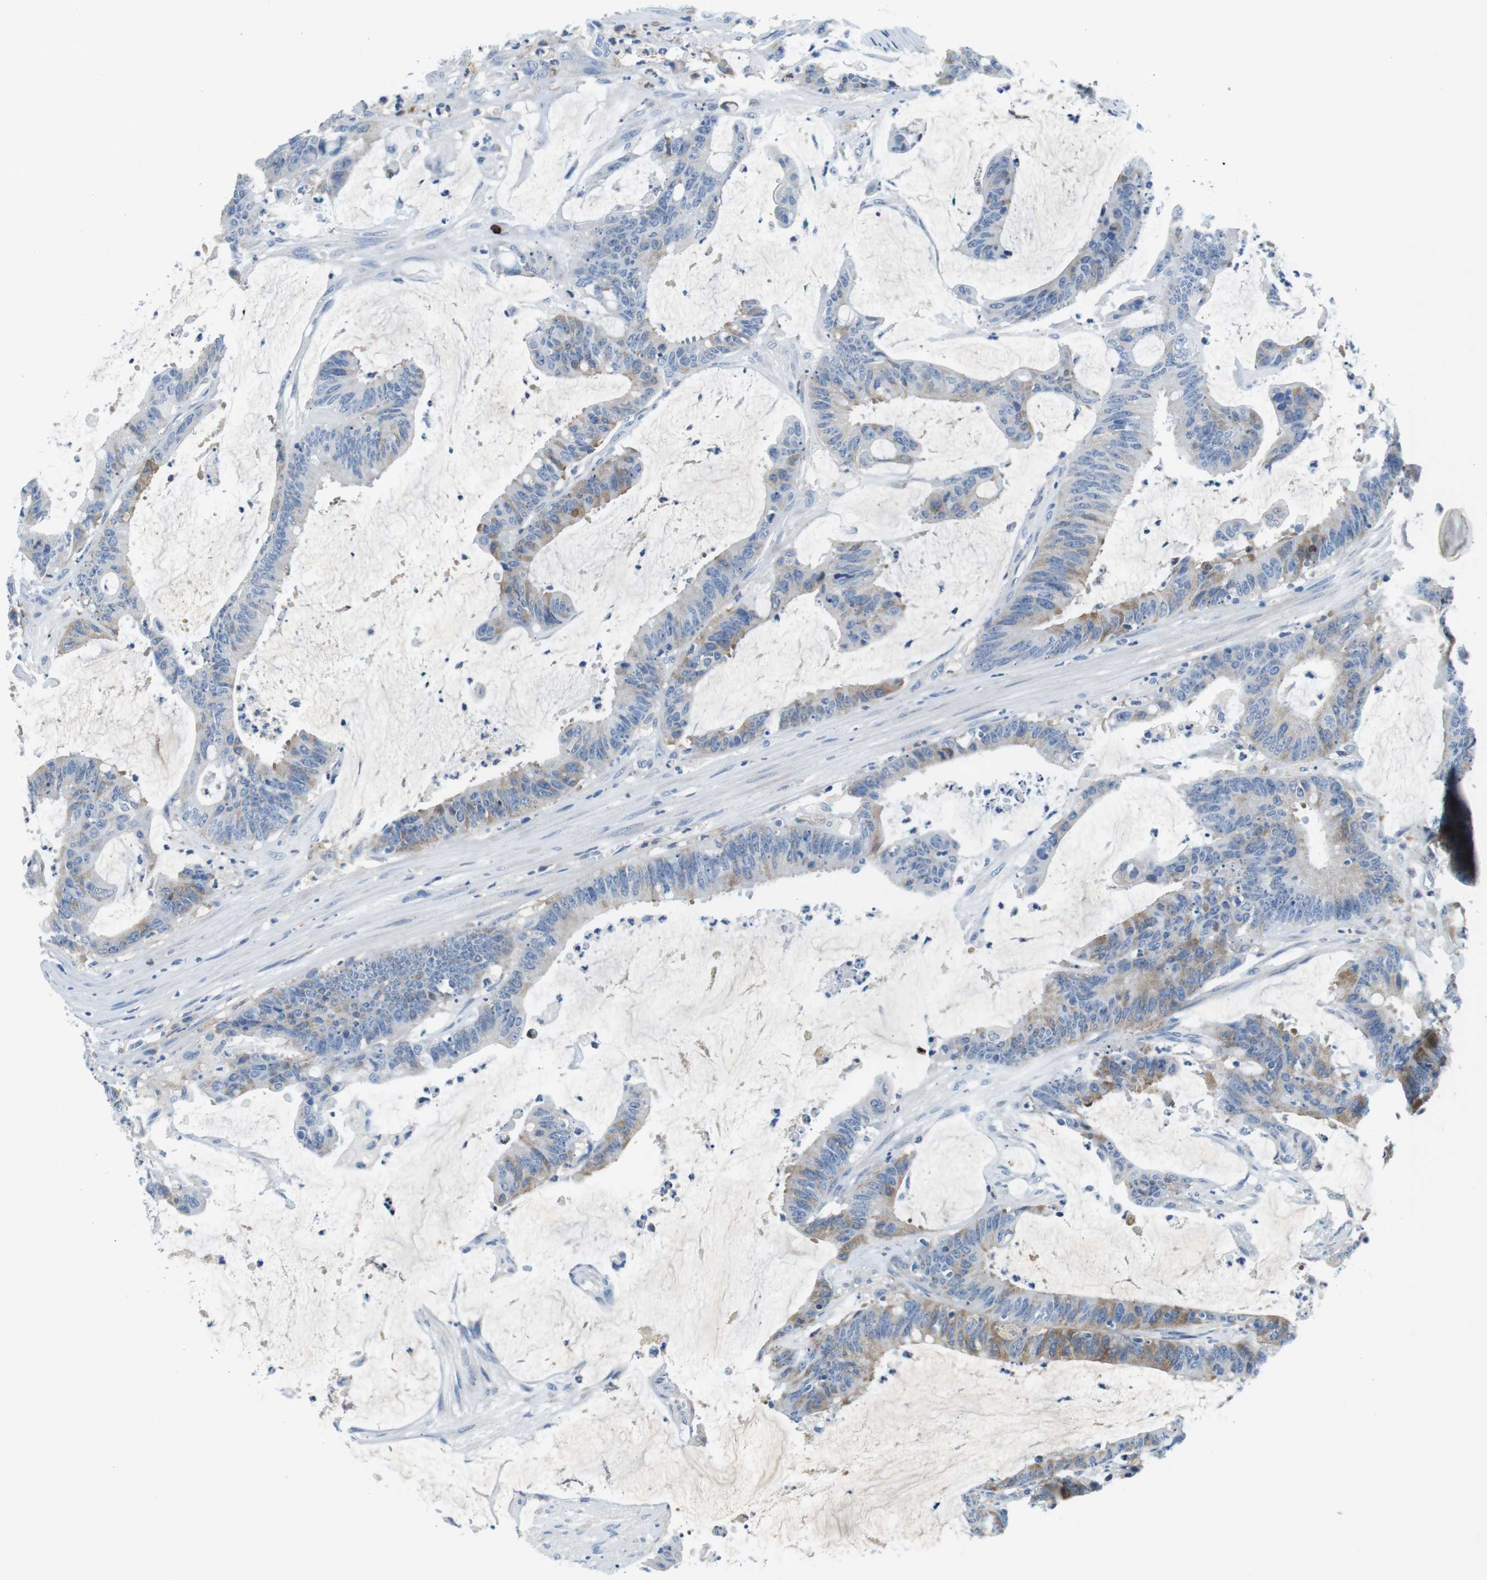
{"staining": {"intensity": "moderate", "quantity": "25%-75%", "location": "cytoplasmic/membranous"}, "tissue": "colorectal cancer", "cell_type": "Tumor cells", "image_type": "cancer", "snomed": [{"axis": "morphology", "description": "Adenocarcinoma, NOS"}, {"axis": "topography", "description": "Rectum"}], "caption": "DAB (3,3'-diaminobenzidine) immunohistochemical staining of colorectal adenocarcinoma reveals moderate cytoplasmic/membranous protein positivity in approximately 25%-75% of tumor cells.", "gene": "IGHD", "patient": {"sex": "female", "age": 66}}